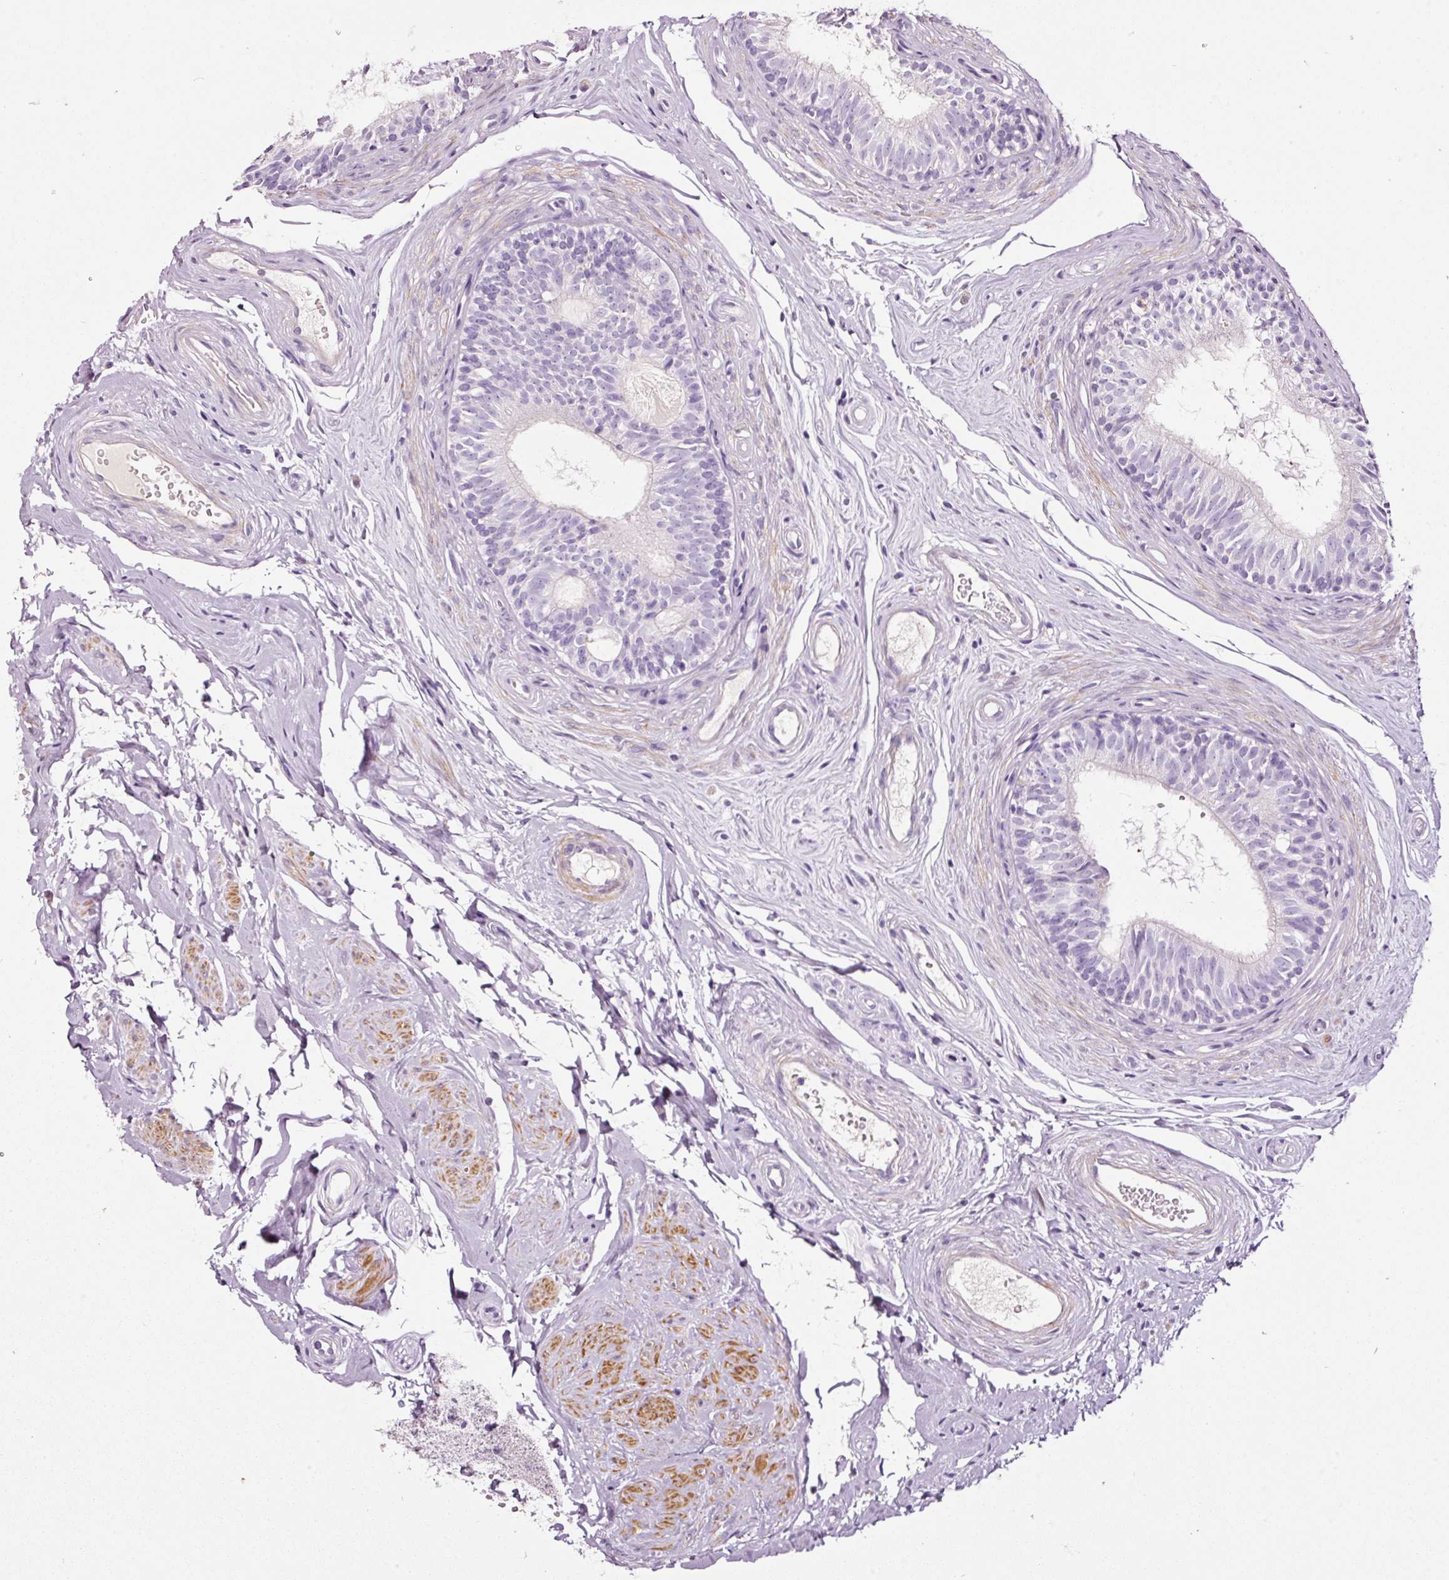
{"staining": {"intensity": "negative", "quantity": "none", "location": "none"}, "tissue": "epididymis", "cell_type": "Glandular cells", "image_type": "normal", "snomed": [{"axis": "morphology", "description": "Normal tissue, NOS"}, {"axis": "topography", "description": "Epididymis"}], "caption": "This is a photomicrograph of IHC staining of benign epididymis, which shows no staining in glandular cells.", "gene": "CYB561A3", "patient": {"sex": "male", "age": 45}}